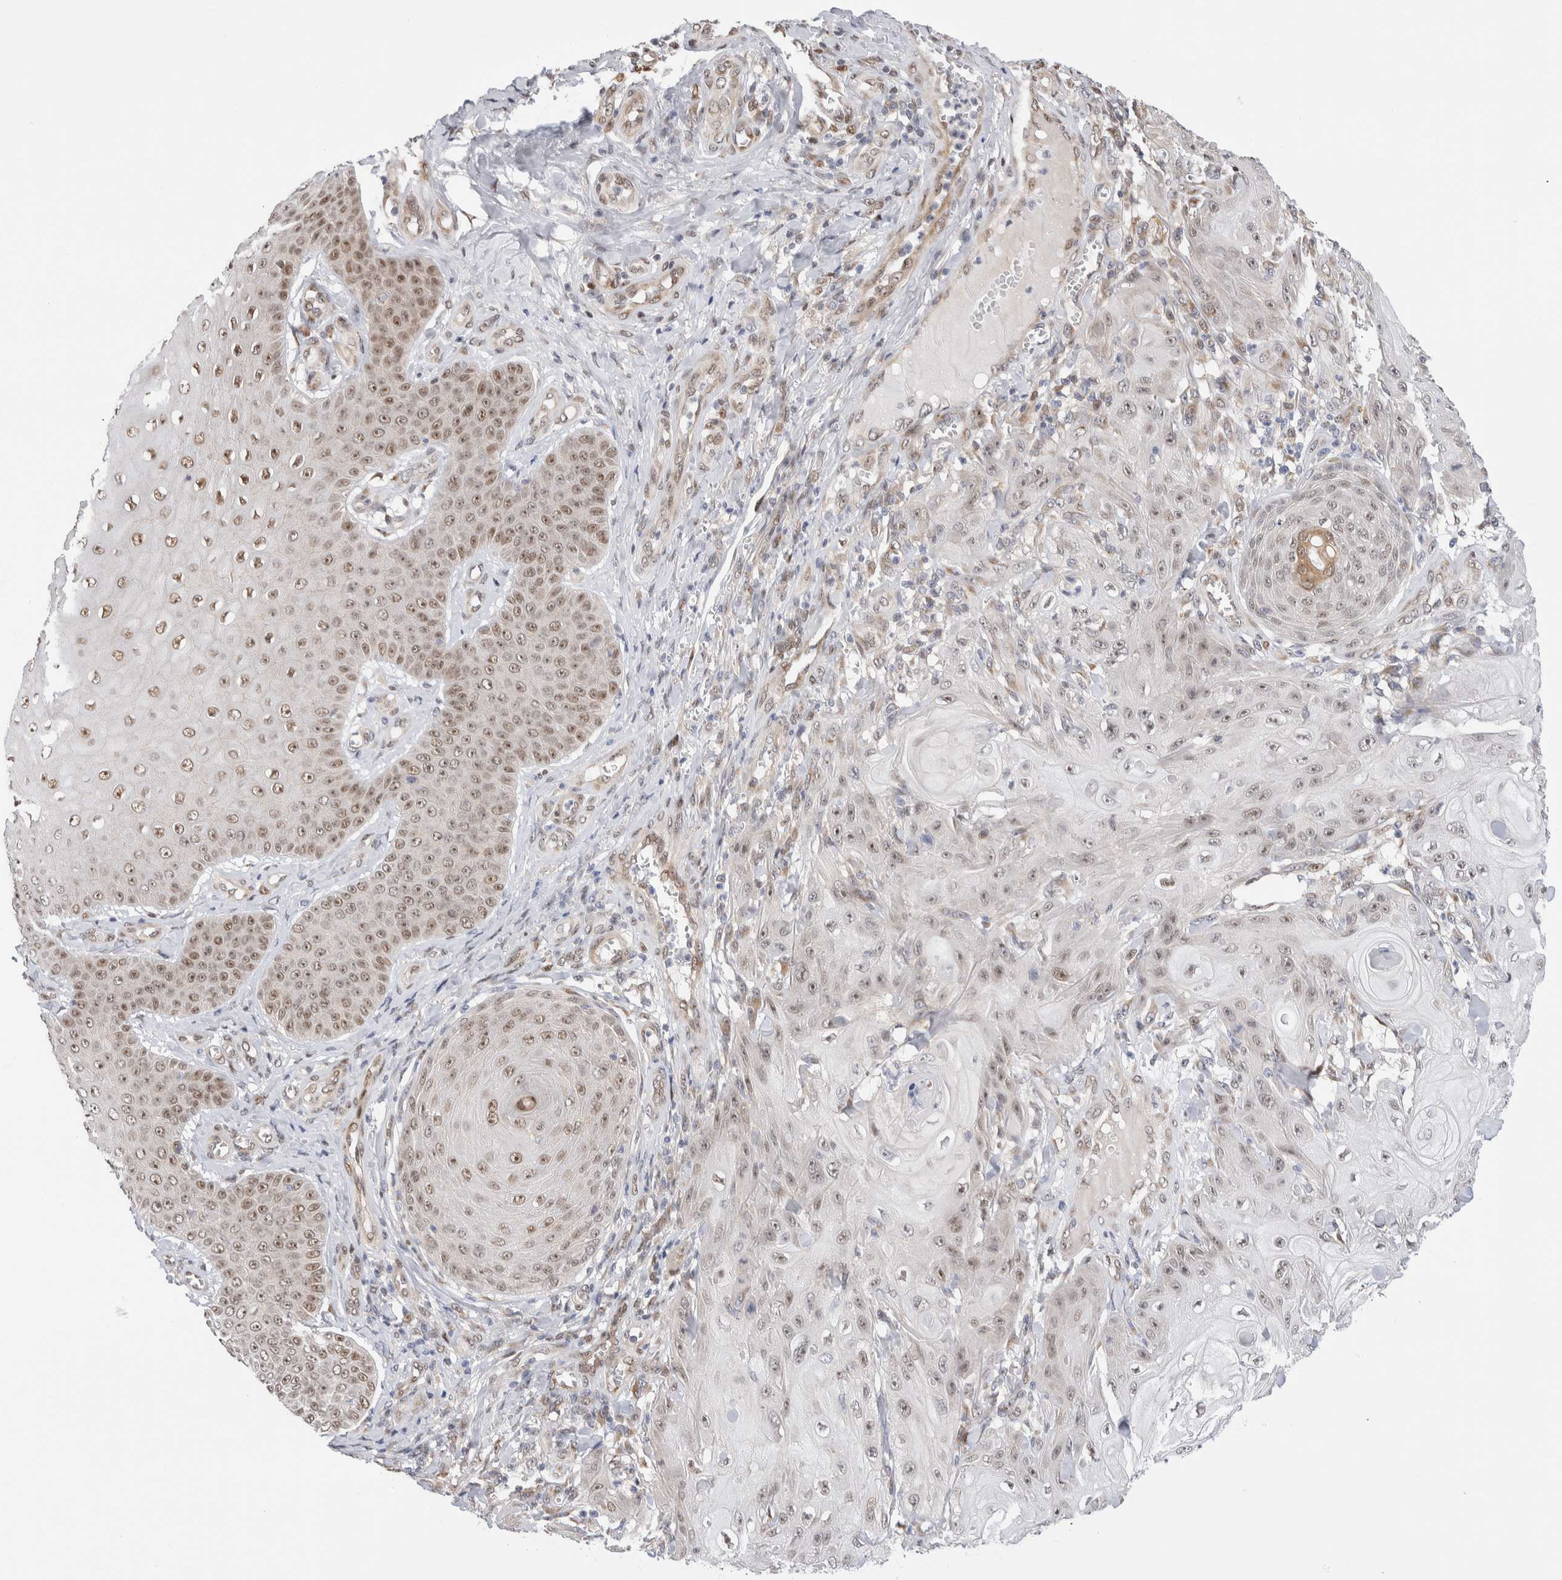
{"staining": {"intensity": "weak", "quantity": "25%-75%", "location": "nuclear"}, "tissue": "skin cancer", "cell_type": "Tumor cells", "image_type": "cancer", "snomed": [{"axis": "morphology", "description": "Squamous cell carcinoma, NOS"}, {"axis": "topography", "description": "Skin"}], "caption": "Brown immunohistochemical staining in skin cancer exhibits weak nuclear staining in about 25%-75% of tumor cells.", "gene": "NSMAF", "patient": {"sex": "male", "age": 74}}